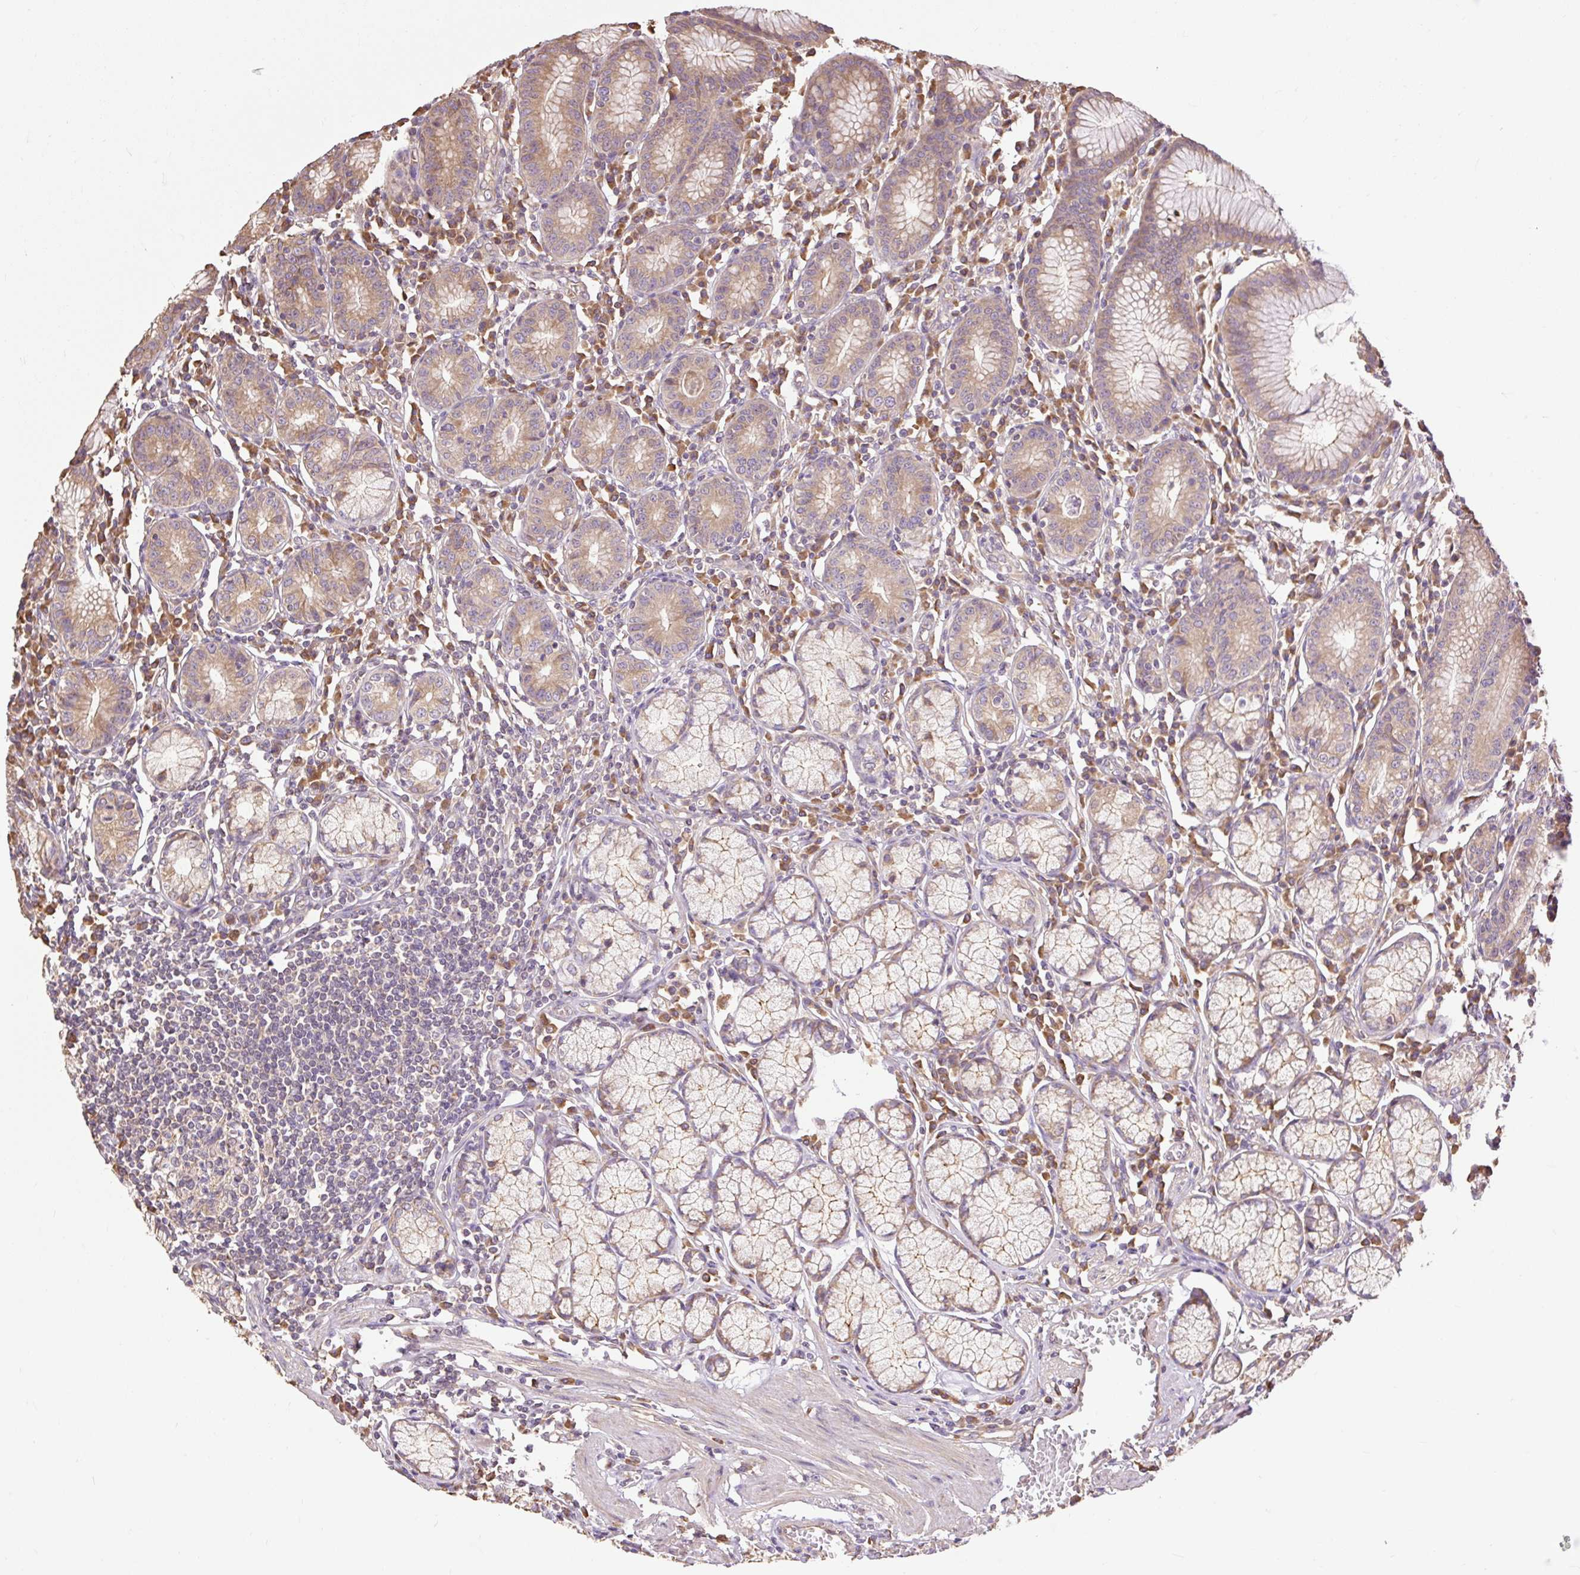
{"staining": {"intensity": "strong", "quantity": "<25%", "location": "cytoplasmic/membranous"}, "tissue": "stomach", "cell_type": "Glandular cells", "image_type": "normal", "snomed": [{"axis": "morphology", "description": "Normal tissue, NOS"}, {"axis": "topography", "description": "Stomach"}], "caption": "Protein staining shows strong cytoplasmic/membranous positivity in about <25% of glandular cells in normal stomach.", "gene": "DESI1", "patient": {"sex": "male", "age": 55}}